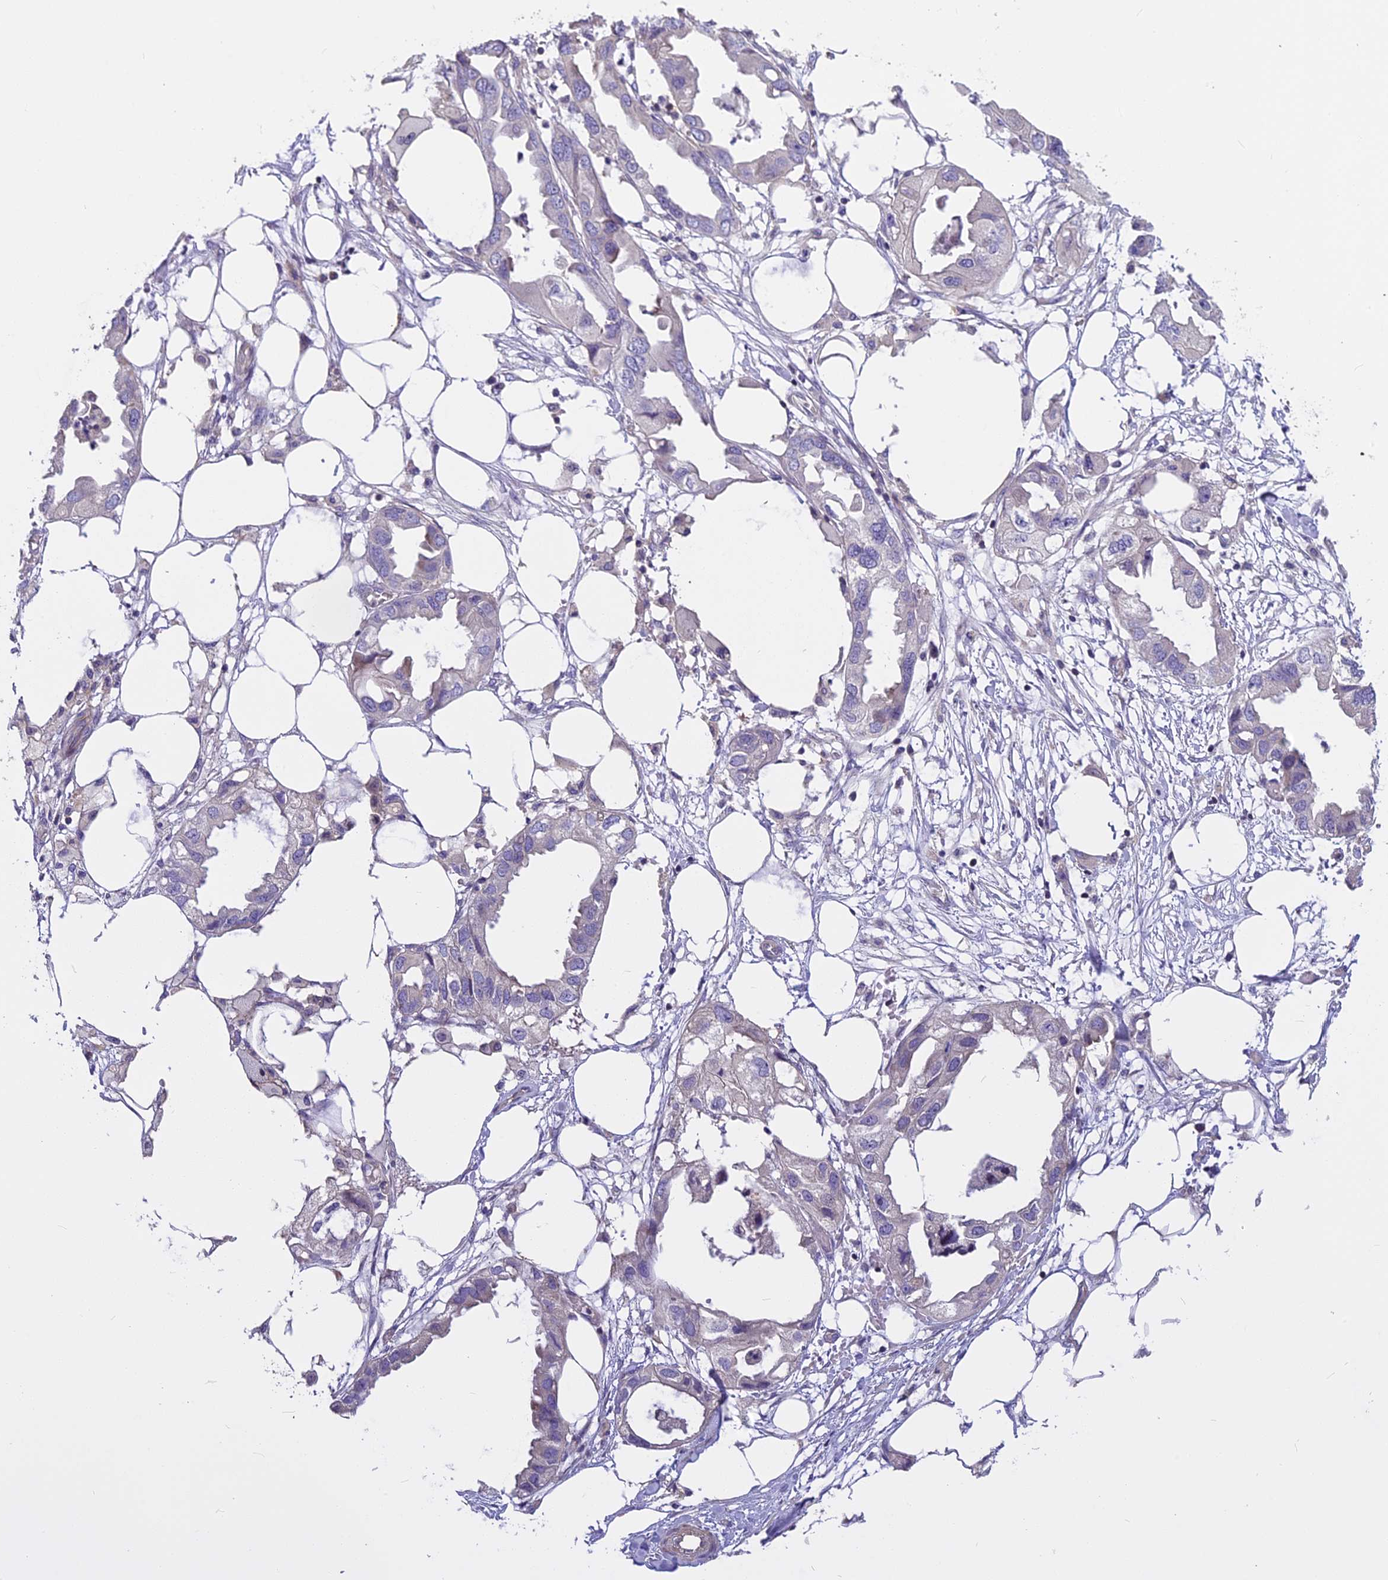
{"staining": {"intensity": "negative", "quantity": "none", "location": "none"}, "tissue": "endometrial cancer", "cell_type": "Tumor cells", "image_type": "cancer", "snomed": [{"axis": "morphology", "description": "Adenocarcinoma, NOS"}, {"axis": "morphology", "description": "Adenocarcinoma, metastatic, NOS"}, {"axis": "topography", "description": "Adipose tissue"}, {"axis": "topography", "description": "Endometrium"}], "caption": "Image shows no protein expression in tumor cells of endometrial cancer tissue. (Brightfield microscopy of DAB immunohistochemistry at high magnification).", "gene": "FAM98C", "patient": {"sex": "female", "age": 67}}